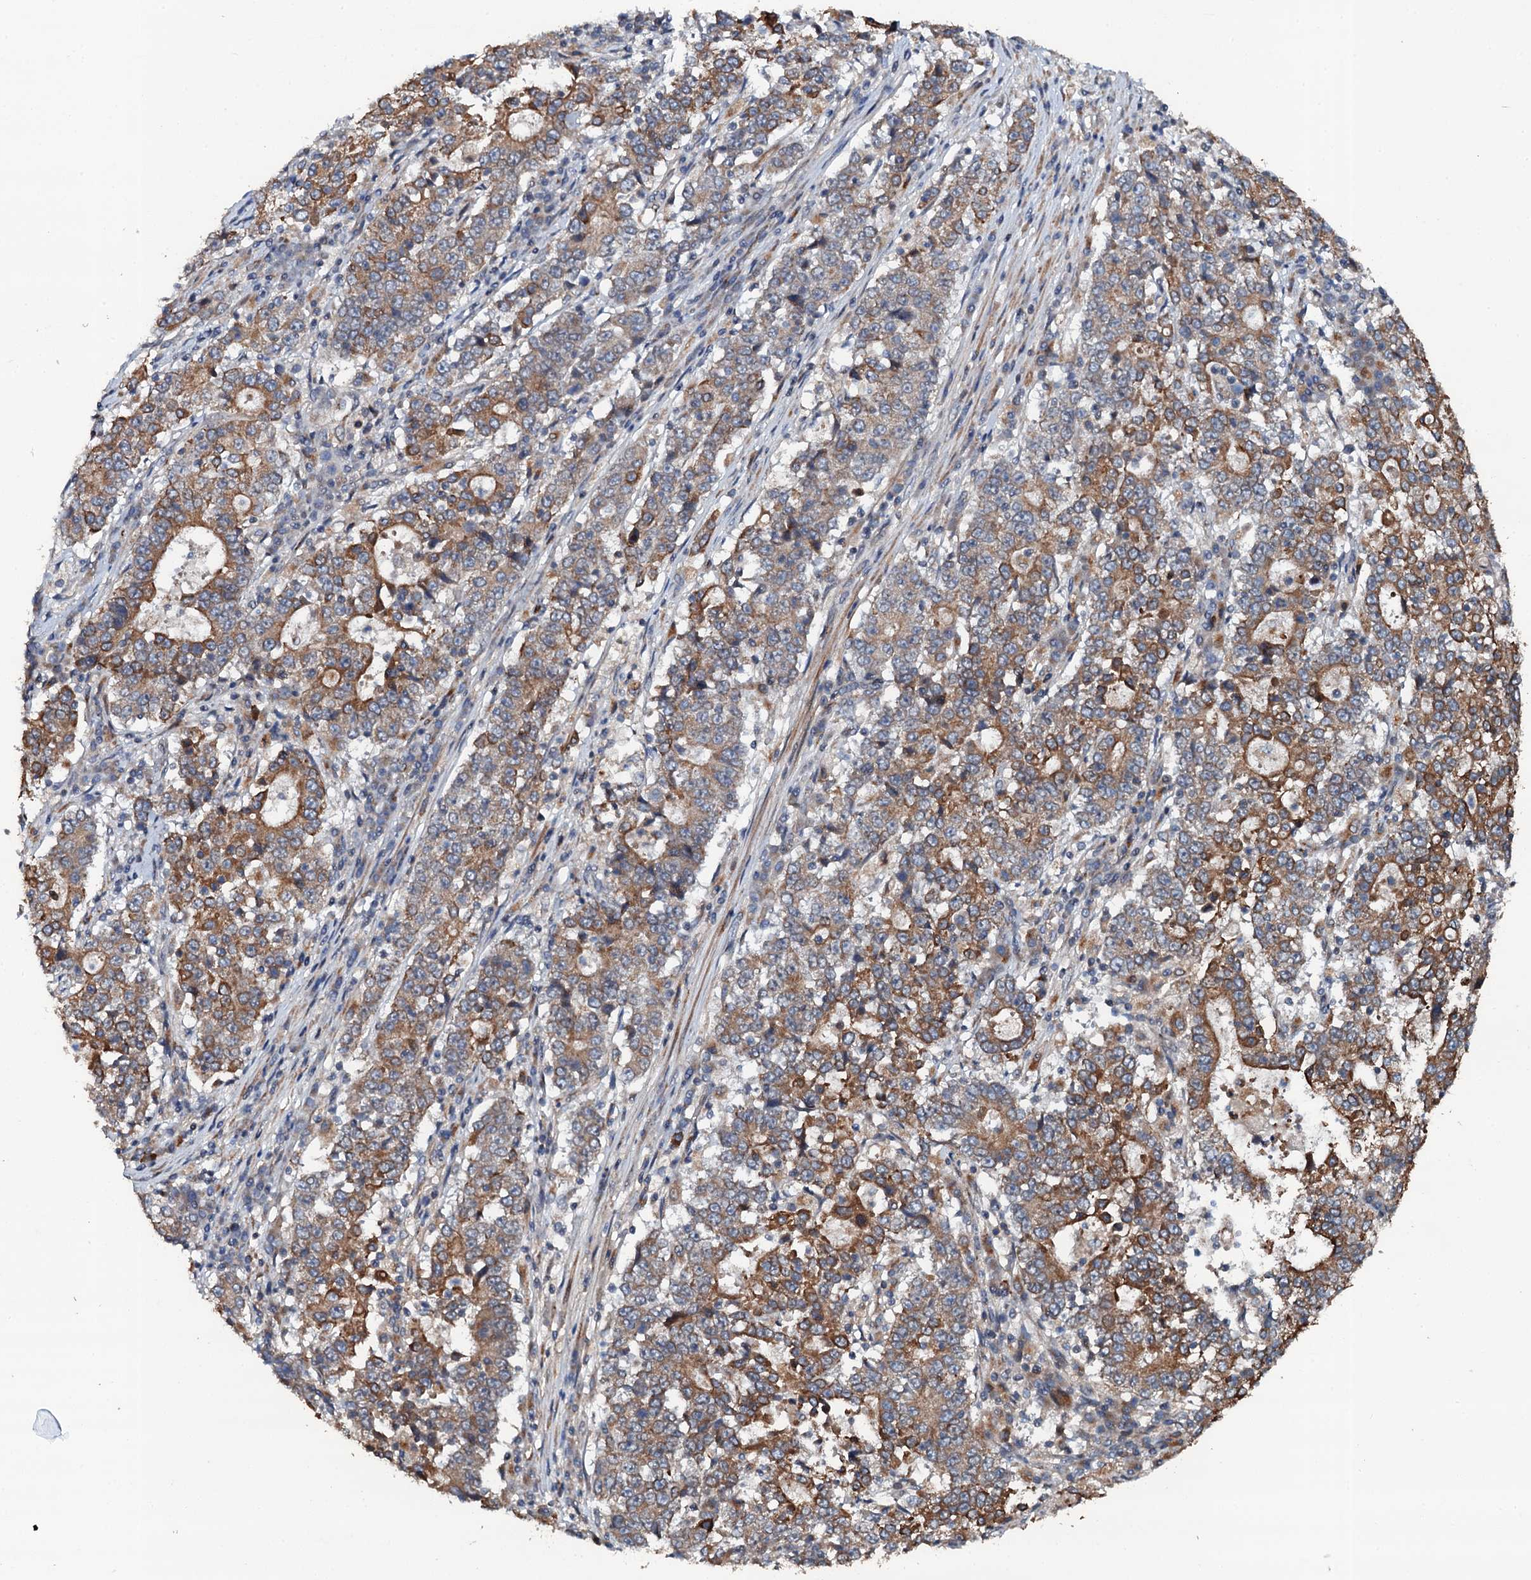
{"staining": {"intensity": "moderate", "quantity": ">75%", "location": "cytoplasmic/membranous"}, "tissue": "stomach cancer", "cell_type": "Tumor cells", "image_type": "cancer", "snomed": [{"axis": "morphology", "description": "Adenocarcinoma, NOS"}, {"axis": "topography", "description": "Stomach"}], "caption": "Moderate cytoplasmic/membranous expression for a protein is identified in about >75% of tumor cells of stomach adenocarcinoma using immunohistochemistry.", "gene": "GLCE", "patient": {"sex": "male", "age": 59}}